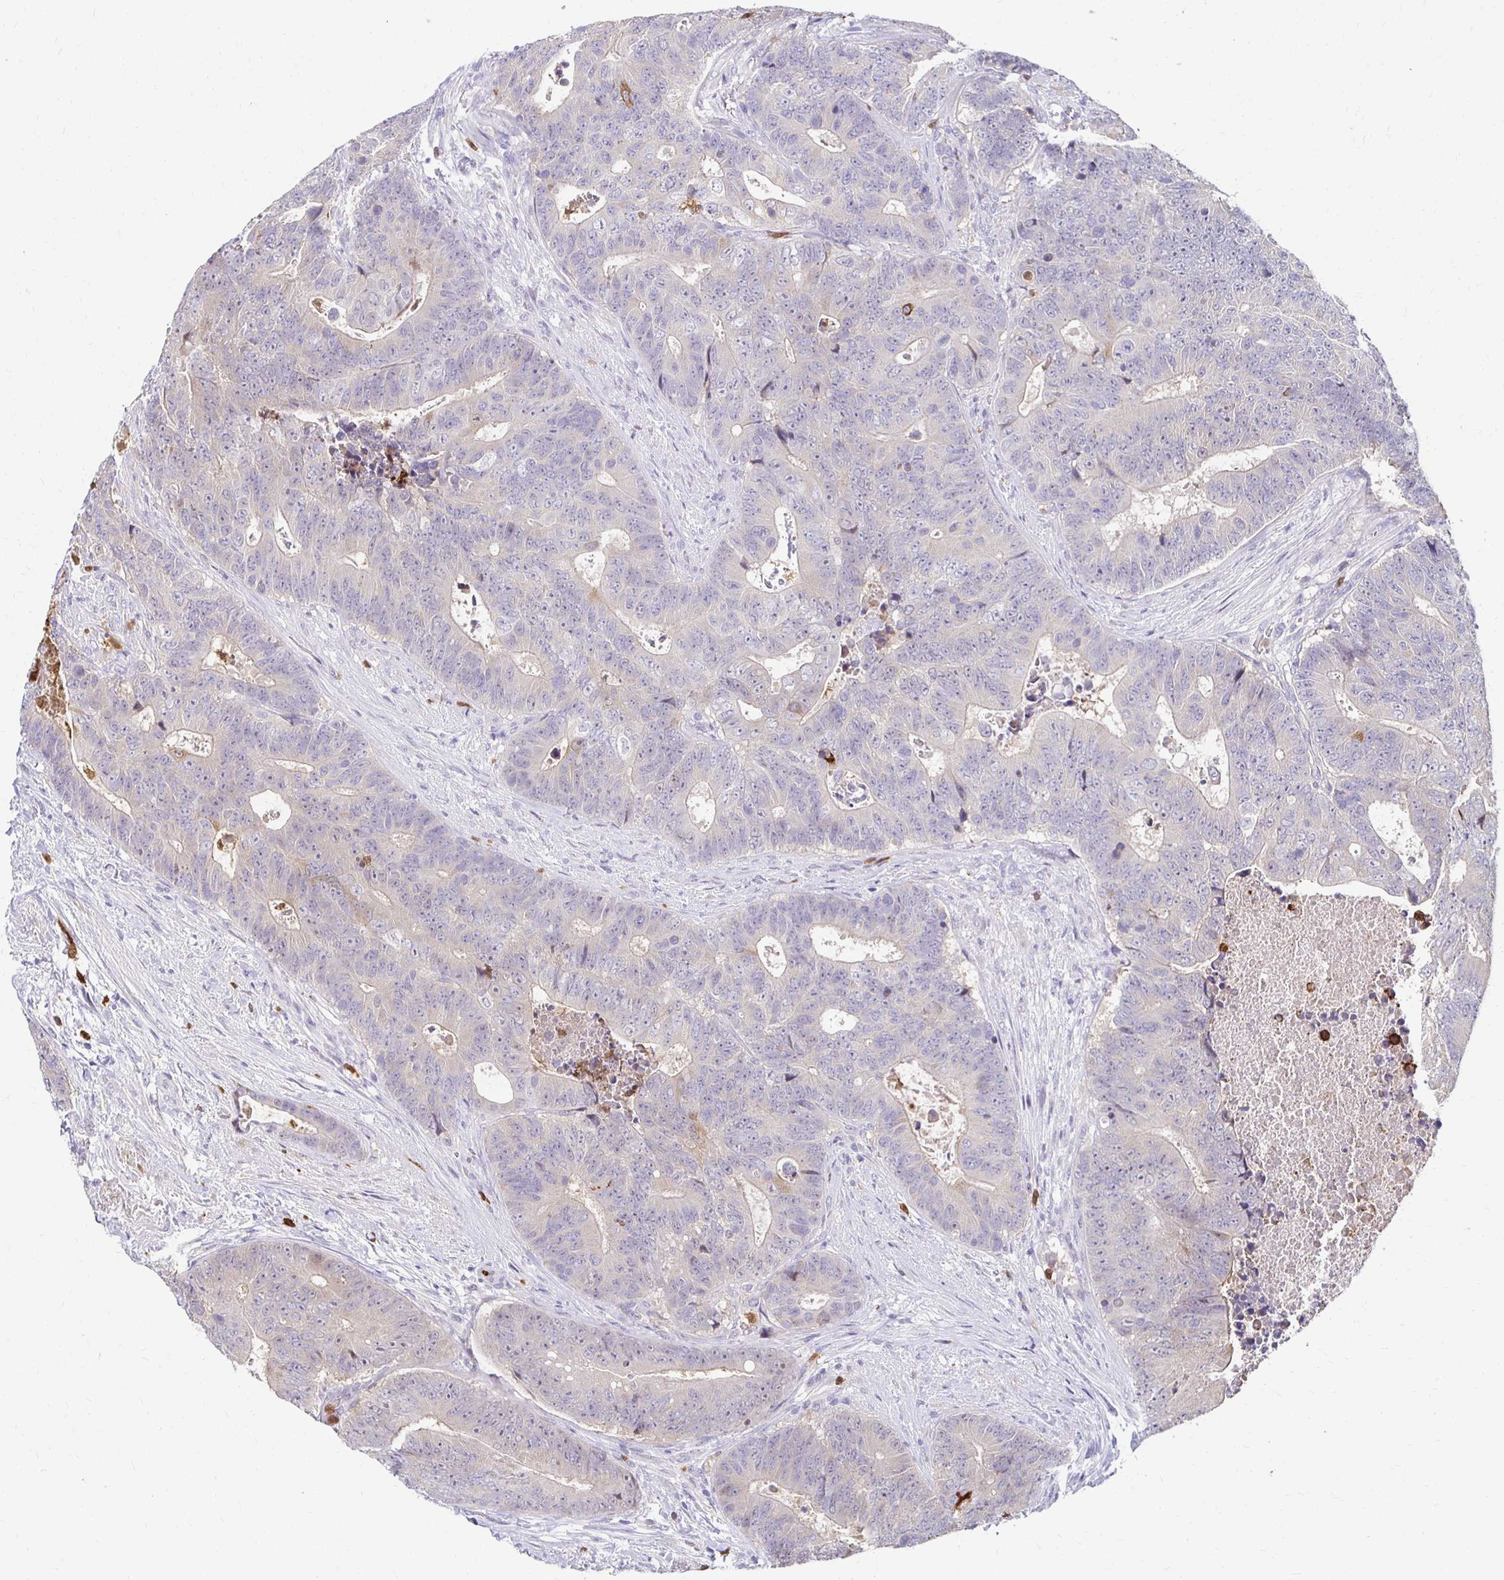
{"staining": {"intensity": "negative", "quantity": "none", "location": "none"}, "tissue": "colorectal cancer", "cell_type": "Tumor cells", "image_type": "cancer", "snomed": [{"axis": "morphology", "description": "Adenocarcinoma, NOS"}, {"axis": "topography", "description": "Colon"}], "caption": "Human colorectal cancer stained for a protein using IHC demonstrates no staining in tumor cells.", "gene": "PADI2", "patient": {"sex": "female", "age": 48}}